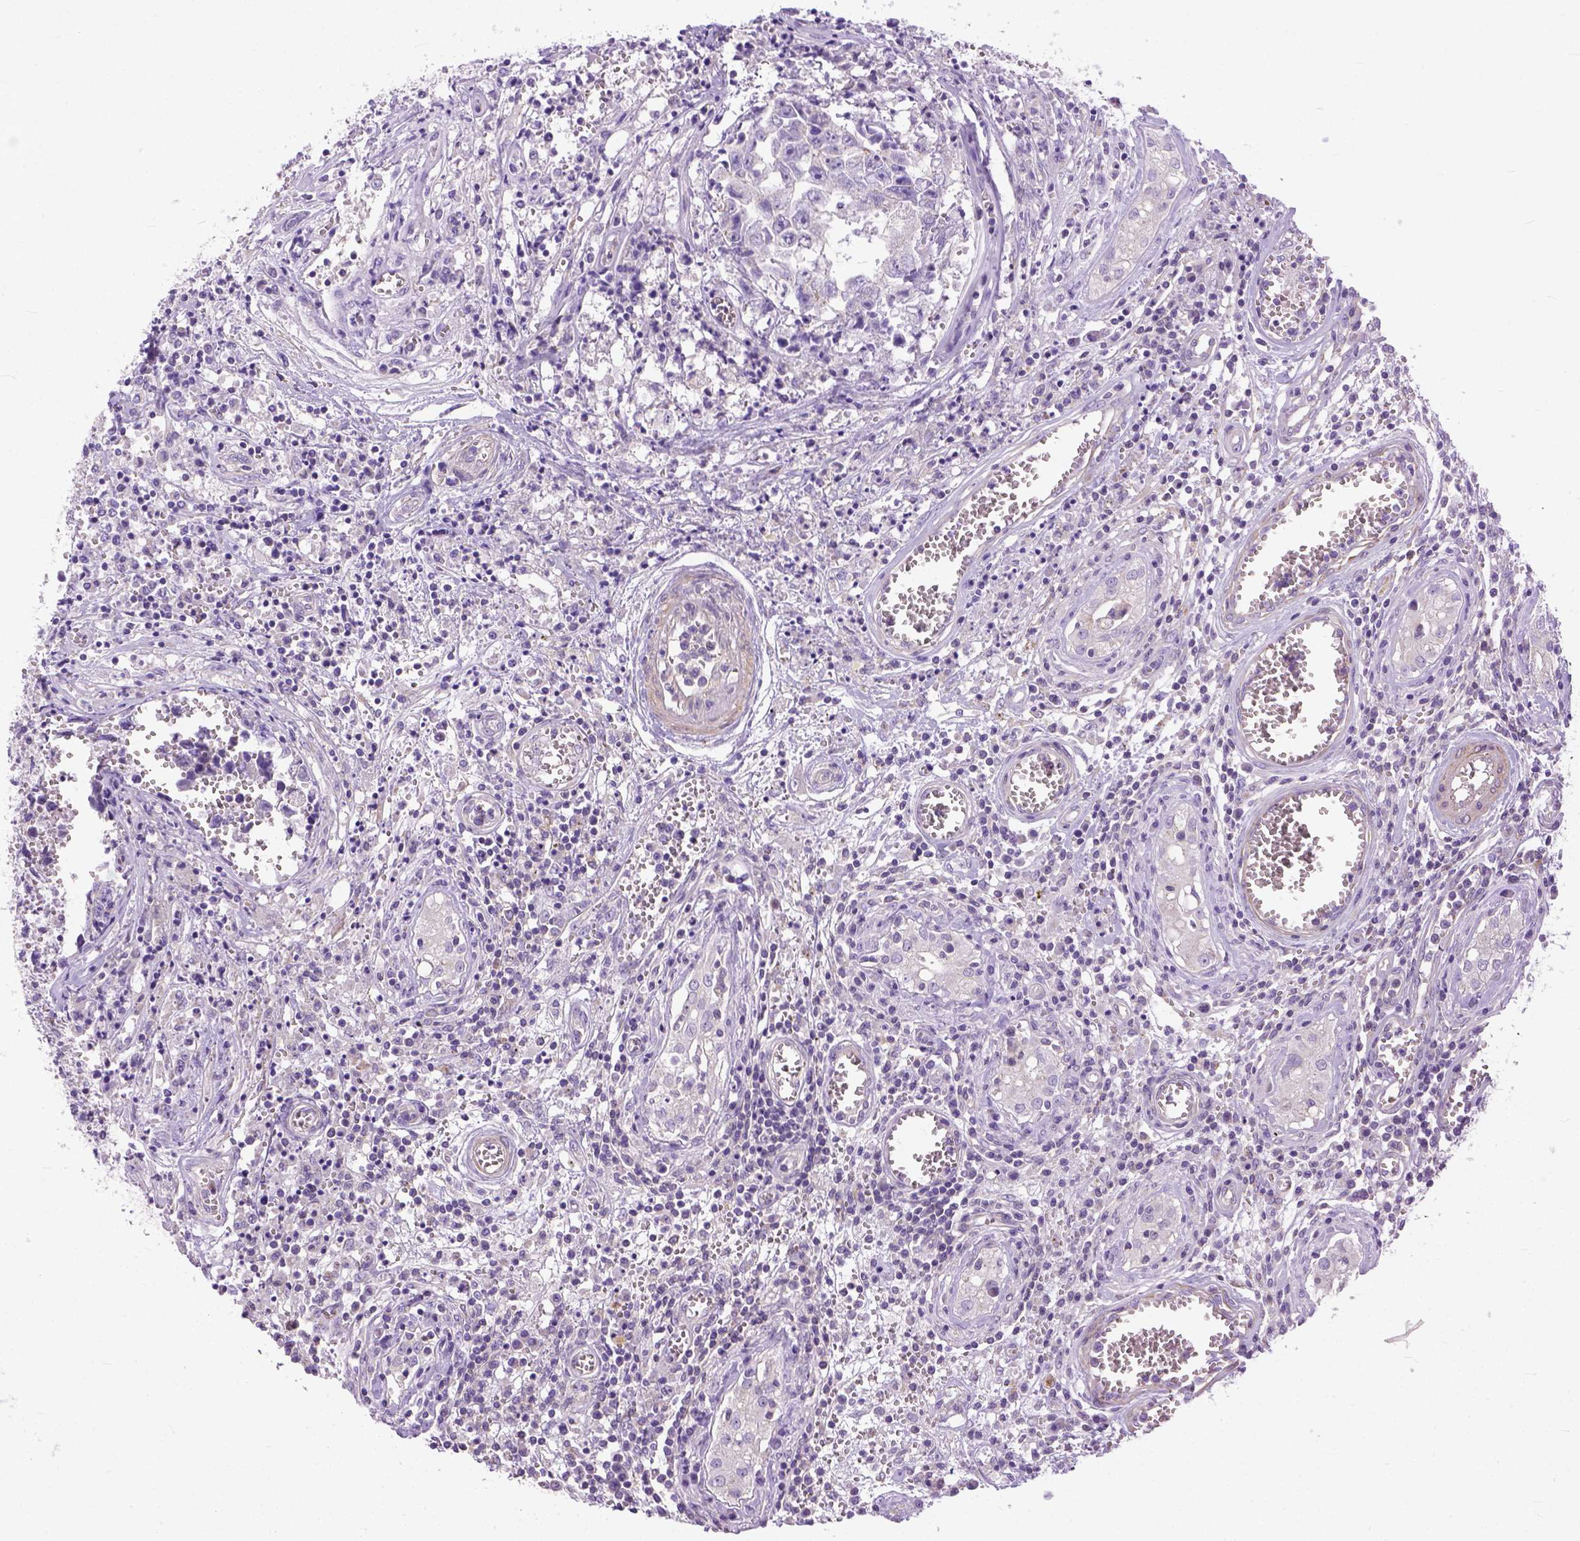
{"staining": {"intensity": "negative", "quantity": "none", "location": "none"}, "tissue": "testis cancer", "cell_type": "Tumor cells", "image_type": "cancer", "snomed": [{"axis": "morphology", "description": "Carcinoma, Embryonal, NOS"}, {"axis": "topography", "description": "Testis"}], "caption": "High magnification brightfield microscopy of embryonal carcinoma (testis) stained with DAB (brown) and counterstained with hematoxylin (blue): tumor cells show no significant positivity.", "gene": "BANF2", "patient": {"sex": "male", "age": 36}}